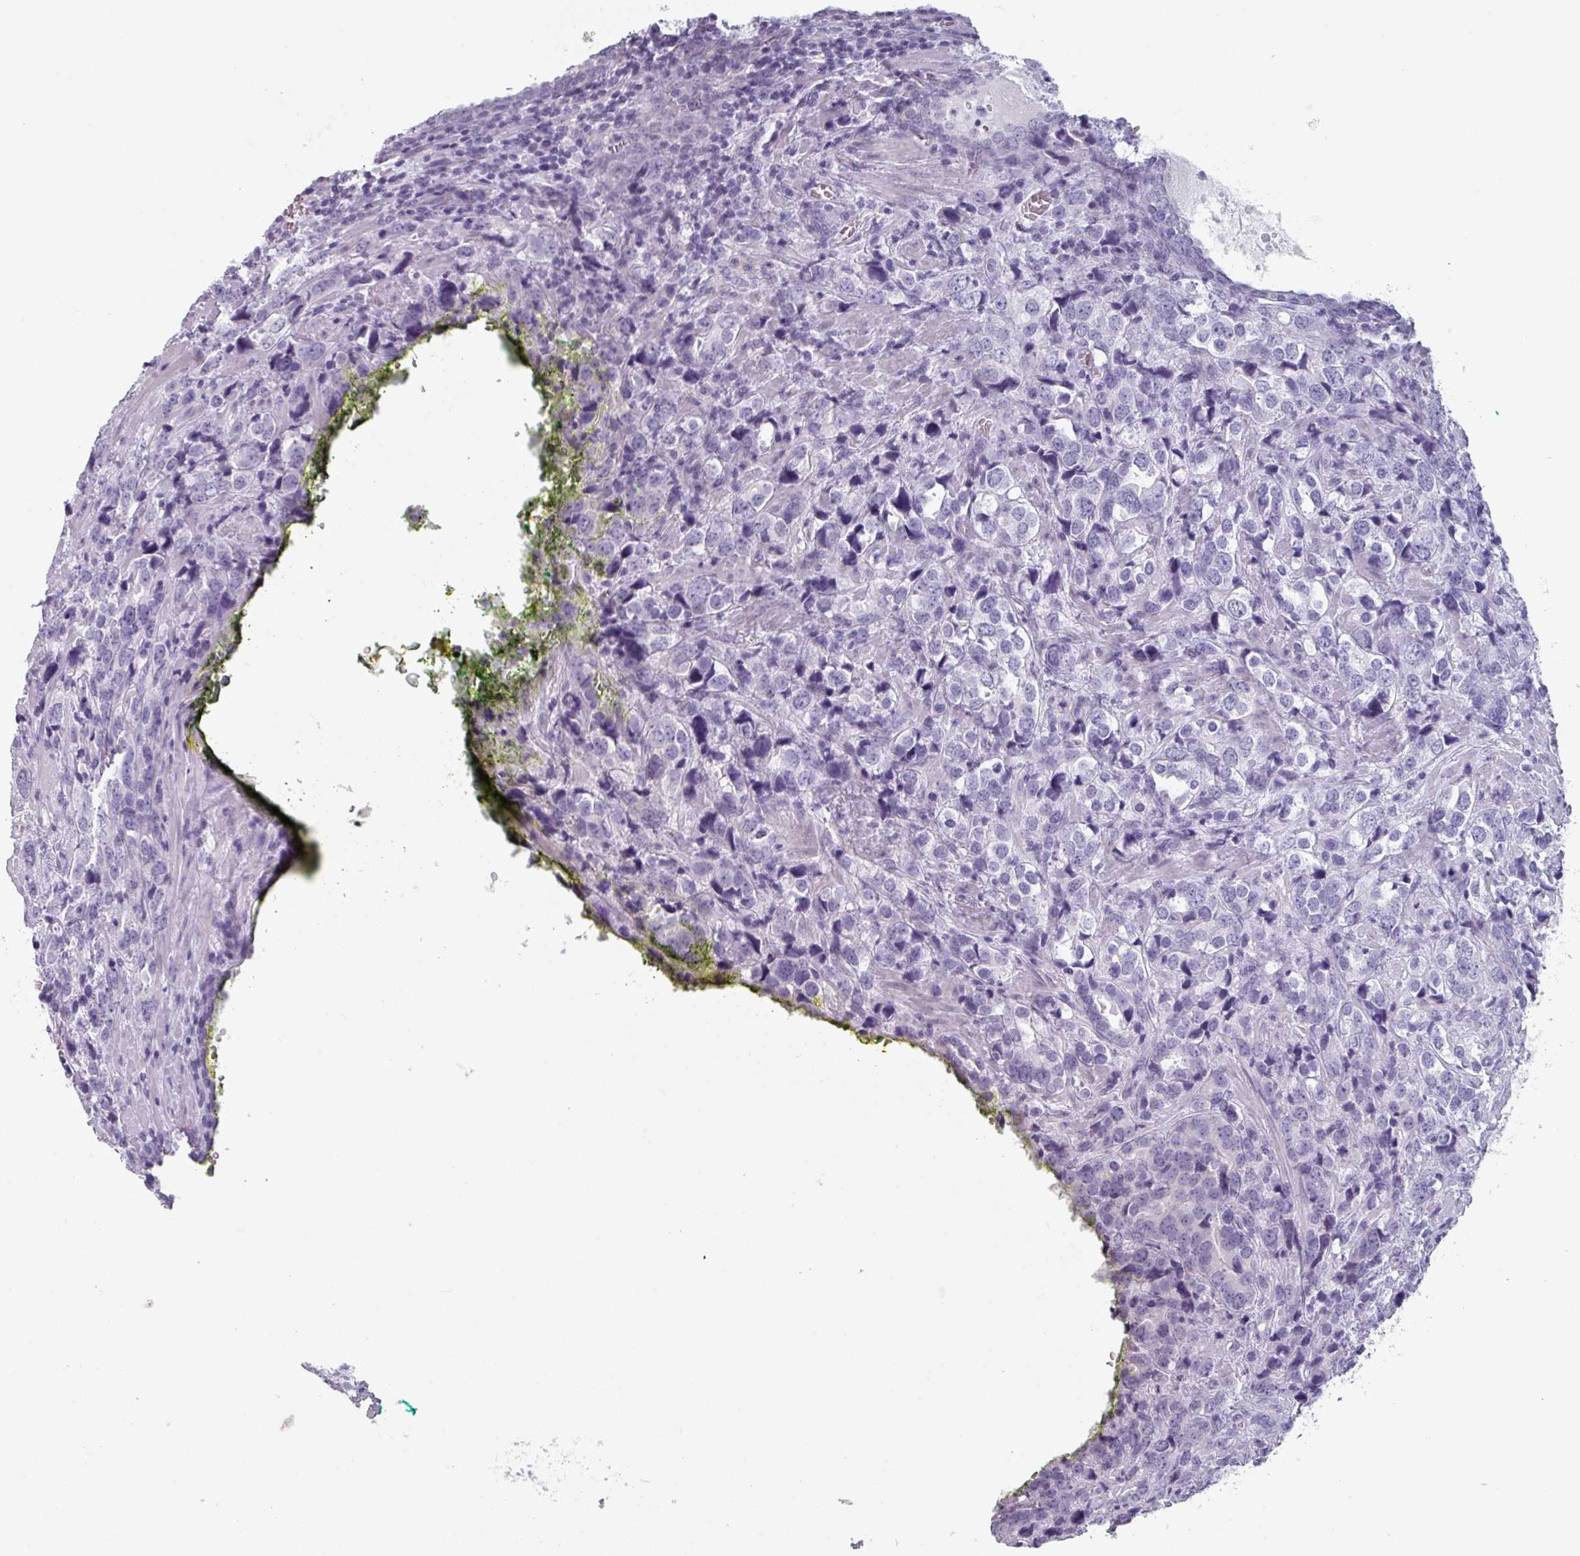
{"staining": {"intensity": "negative", "quantity": "none", "location": "none"}, "tissue": "prostate cancer", "cell_type": "Tumor cells", "image_type": "cancer", "snomed": [{"axis": "morphology", "description": "Adenocarcinoma, High grade"}, {"axis": "topography", "description": "Prostate"}], "caption": "Immunohistochemistry (IHC) photomicrograph of neoplastic tissue: prostate high-grade adenocarcinoma stained with DAB (3,3'-diaminobenzidine) displays no significant protein positivity in tumor cells.", "gene": "SLC35G2", "patient": {"sex": "male", "age": 71}}